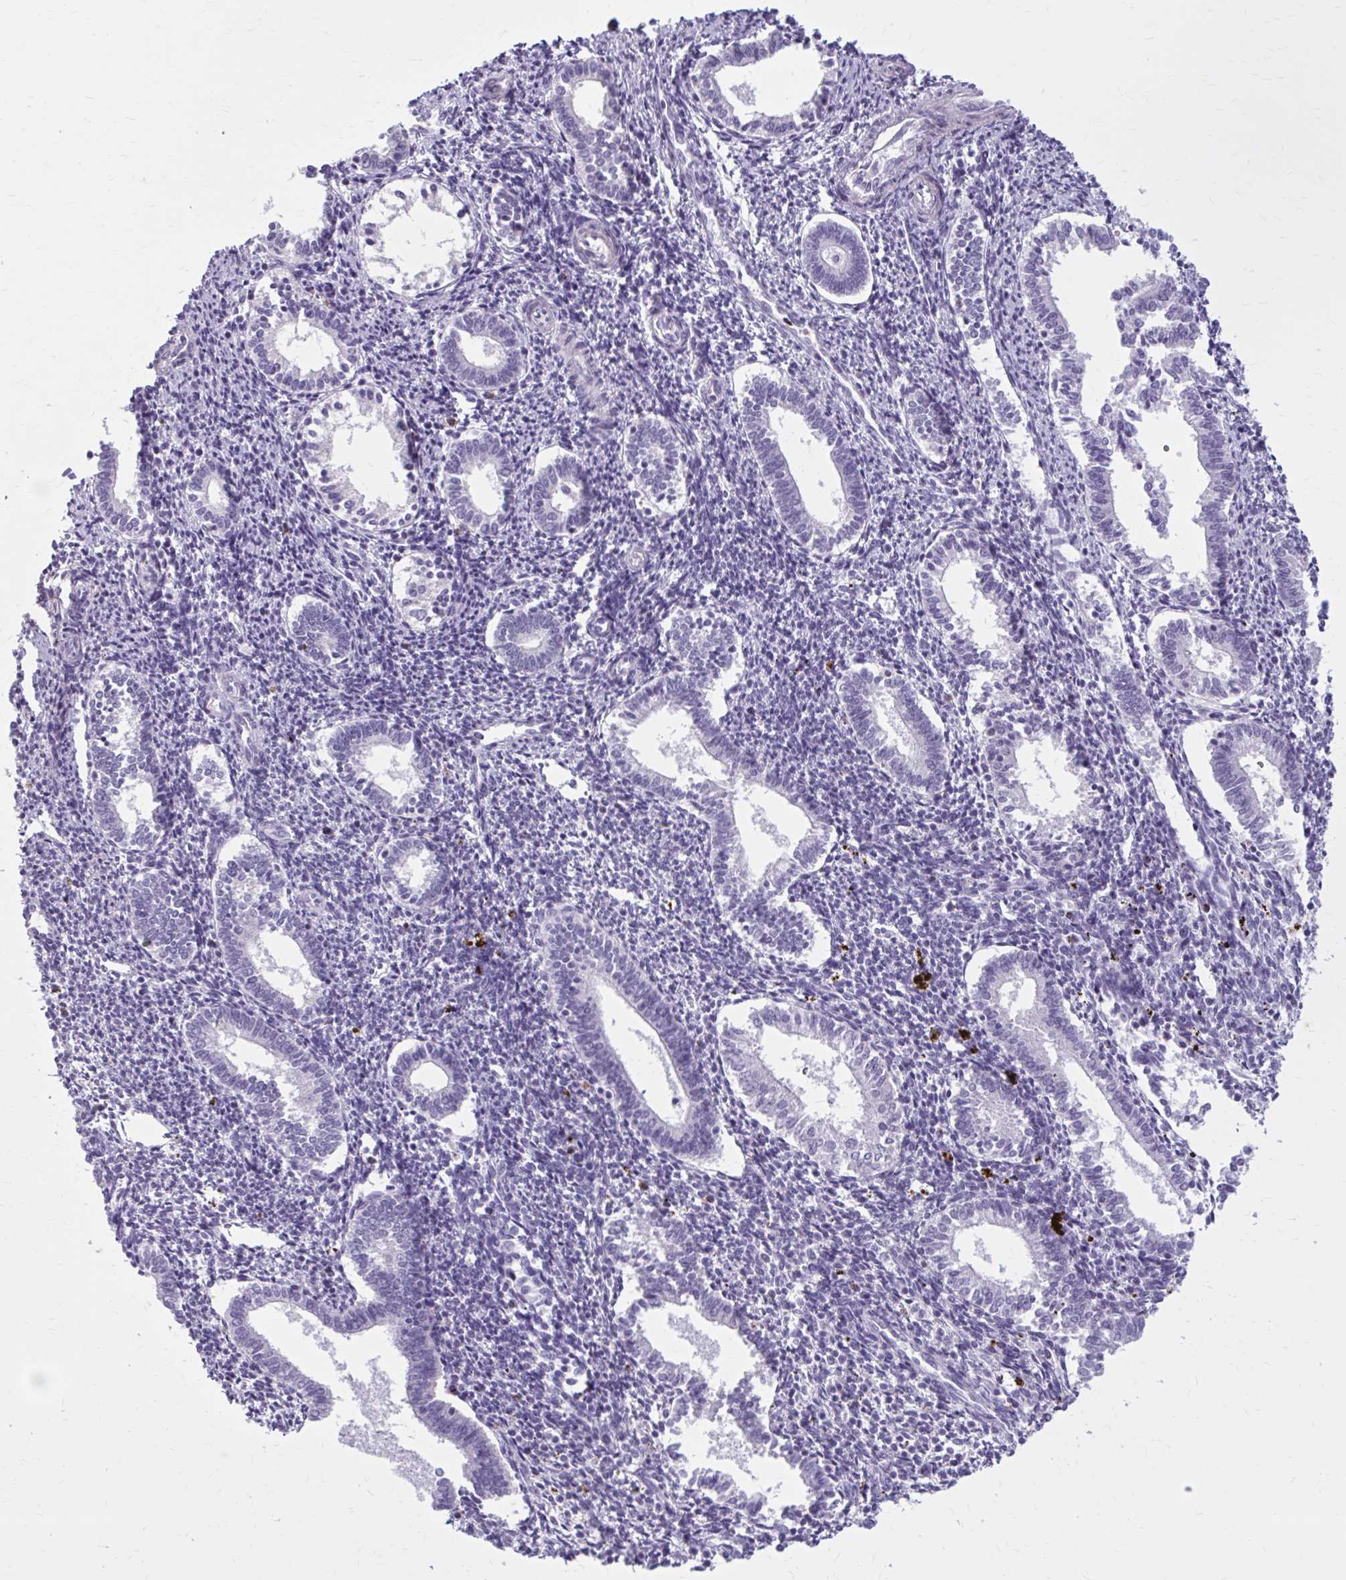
{"staining": {"intensity": "negative", "quantity": "none", "location": "none"}, "tissue": "endometrium", "cell_type": "Cells in endometrial stroma", "image_type": "normal", "snomed": [{"axis": "morphology", "description": "Normal tissue, NOS"}, {"axis": "topography", "description": "Endometrium"}], "caption": "A high-resolution micrograph shows immunohistochemistry (IHC) staining of benign endometrium, which demonstrates no significant expression in cells in endometrial stroma.", "gene": "OR4B1", "patient": {"sex": "female", "age": 41}}